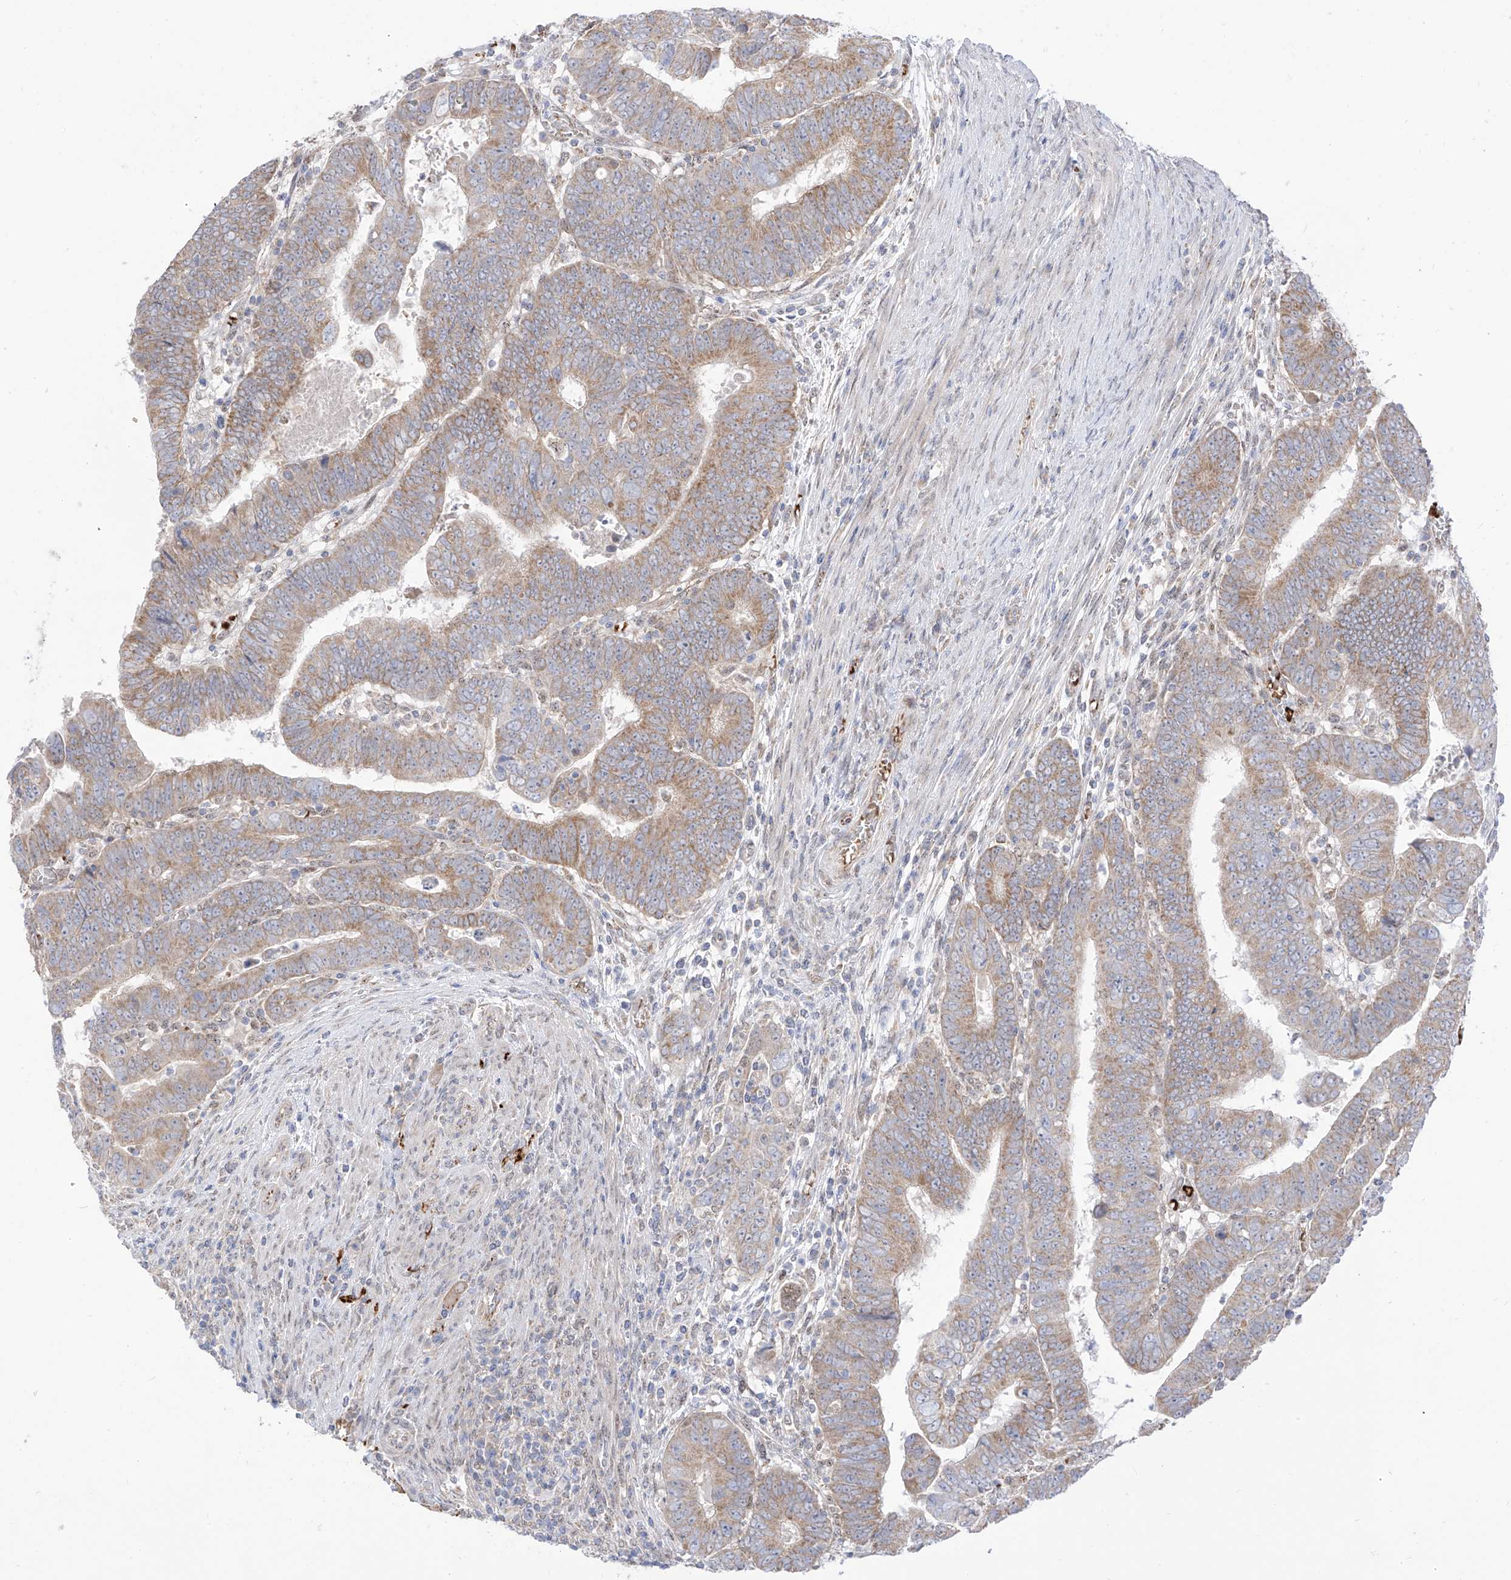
{"staining": {"intensity": "weak", "quantity": ">75%", "location": "cytoplasmic/membranous"}, "tissue": "colorectal cancer", "cell_type": "Tumor cells", "image_type": "cancer", "snomed": [{"axis": "morphology", "description": "Normal tissue, NOS"}, {"axis": "morphology", "description": "Adenocarcinoma, NOS"}, {"axis": "topography", "description": "Rectum"}], "caption": "Protein staining of colorectal adenocarcinoma tissue shows weak cytoplasmic/membranous expression in approximately >75% of tumor cells.", "gene": "ARHGEF40", "patient": {"sex": "female", "age": 65}}